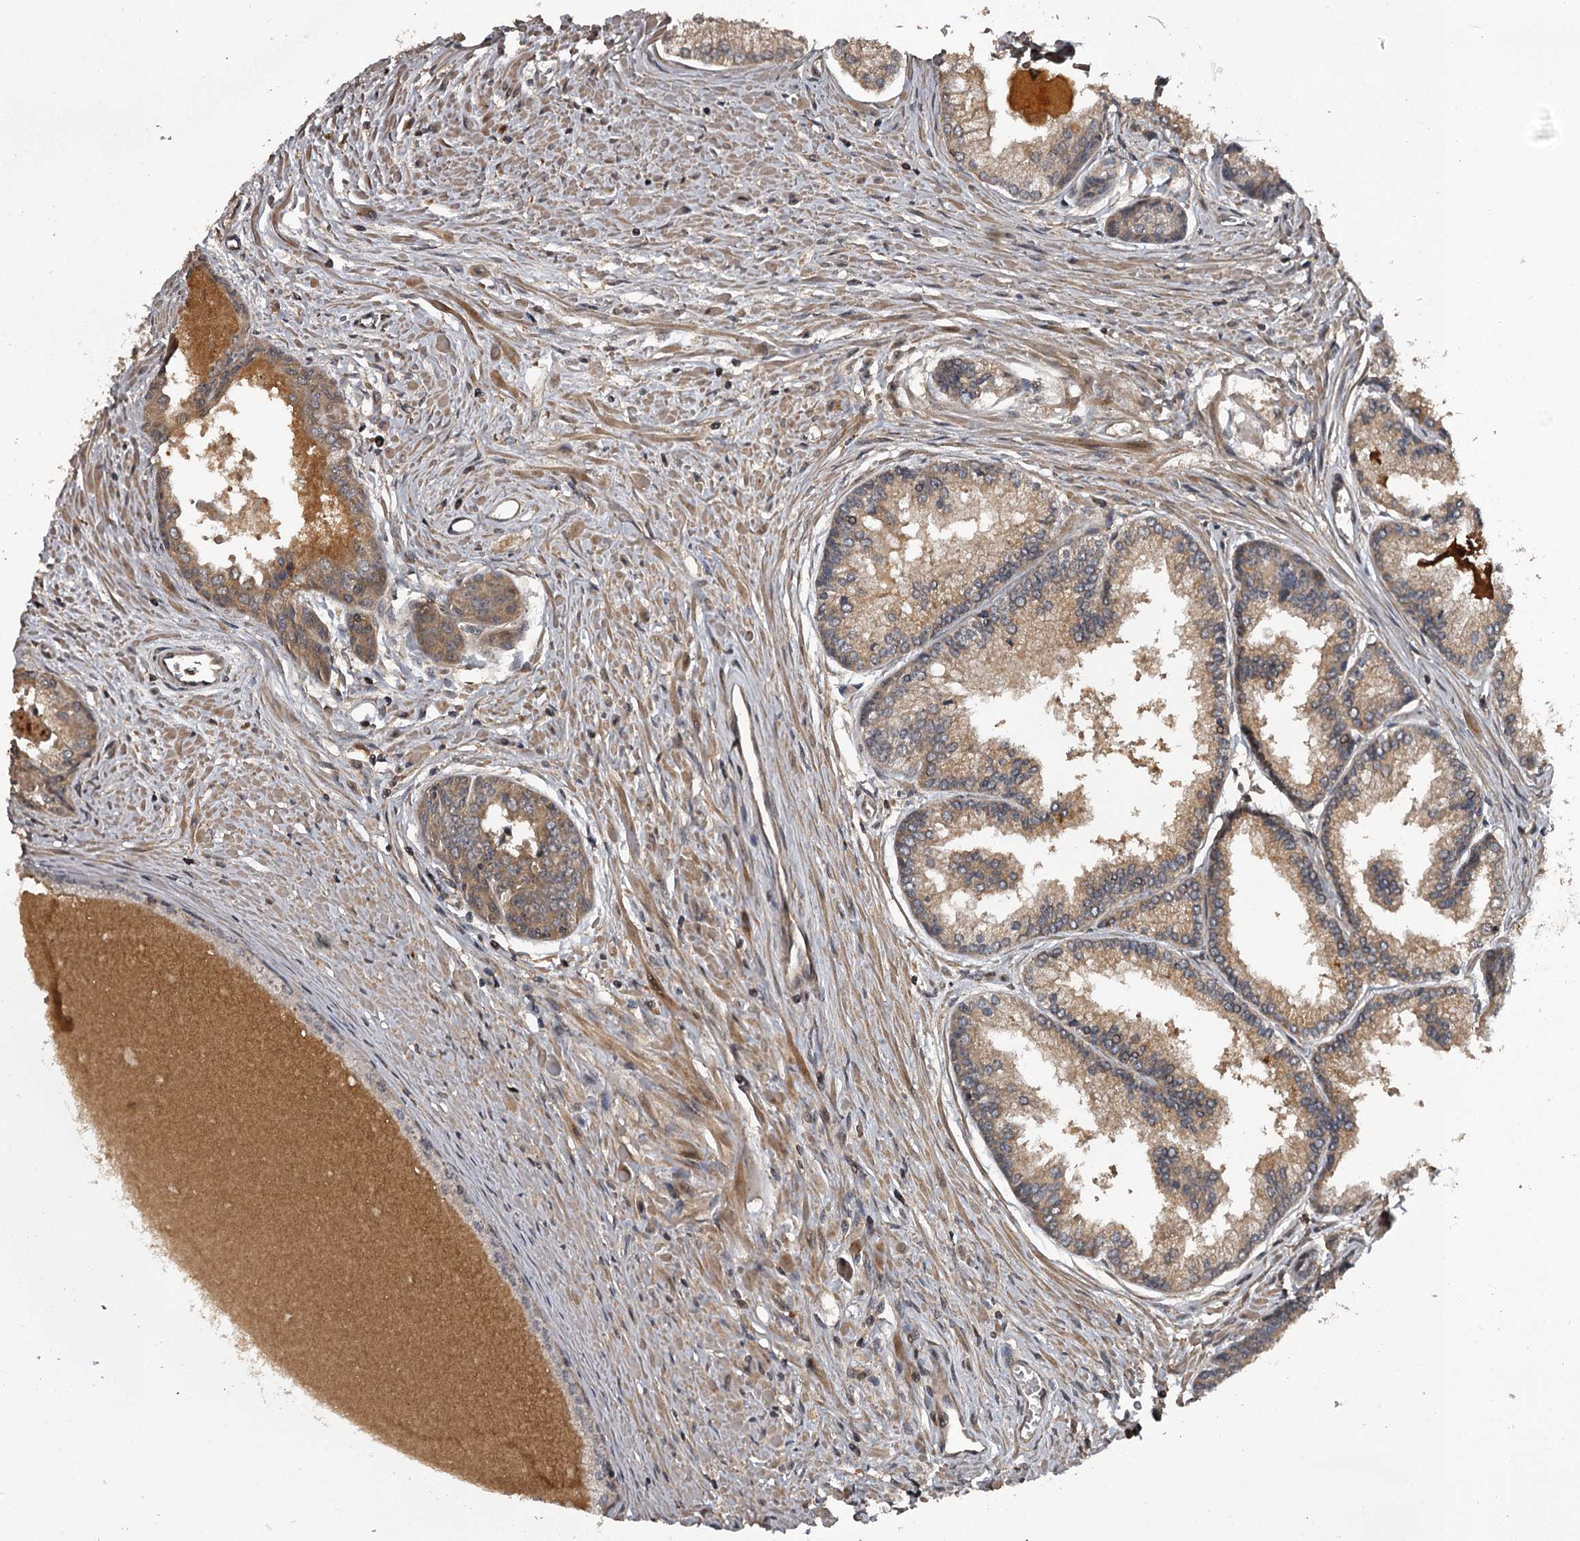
{"staining": {"intensity": "moderate", "quantity": "25%-75%", "location": "cytoplasmic/membranous"}, "tissue": "prostate cancer", "cell_type": "Tumor cells", "image_type": "cancer", "snomed": [{"axis": "morphology", "description": "Adenocarcinoma, High grade"}, {"axis": "topography", "description": "Prostate"}], "caption": "High-power microscopy captured an IHC photomicrograph of prostate adenocarcinoma (high-grade), revealing moderate cytoplasmic/membranous positivity in about 25%-75% of tumor cells. The staining was performed using DAB (3,3'-diaminobenzidine), with brown indicating positive protein expression. Nuclei are stained blue with hematoxylin.", "gene": "RAB21", "patient": {"sex": "male", "age": 68}}